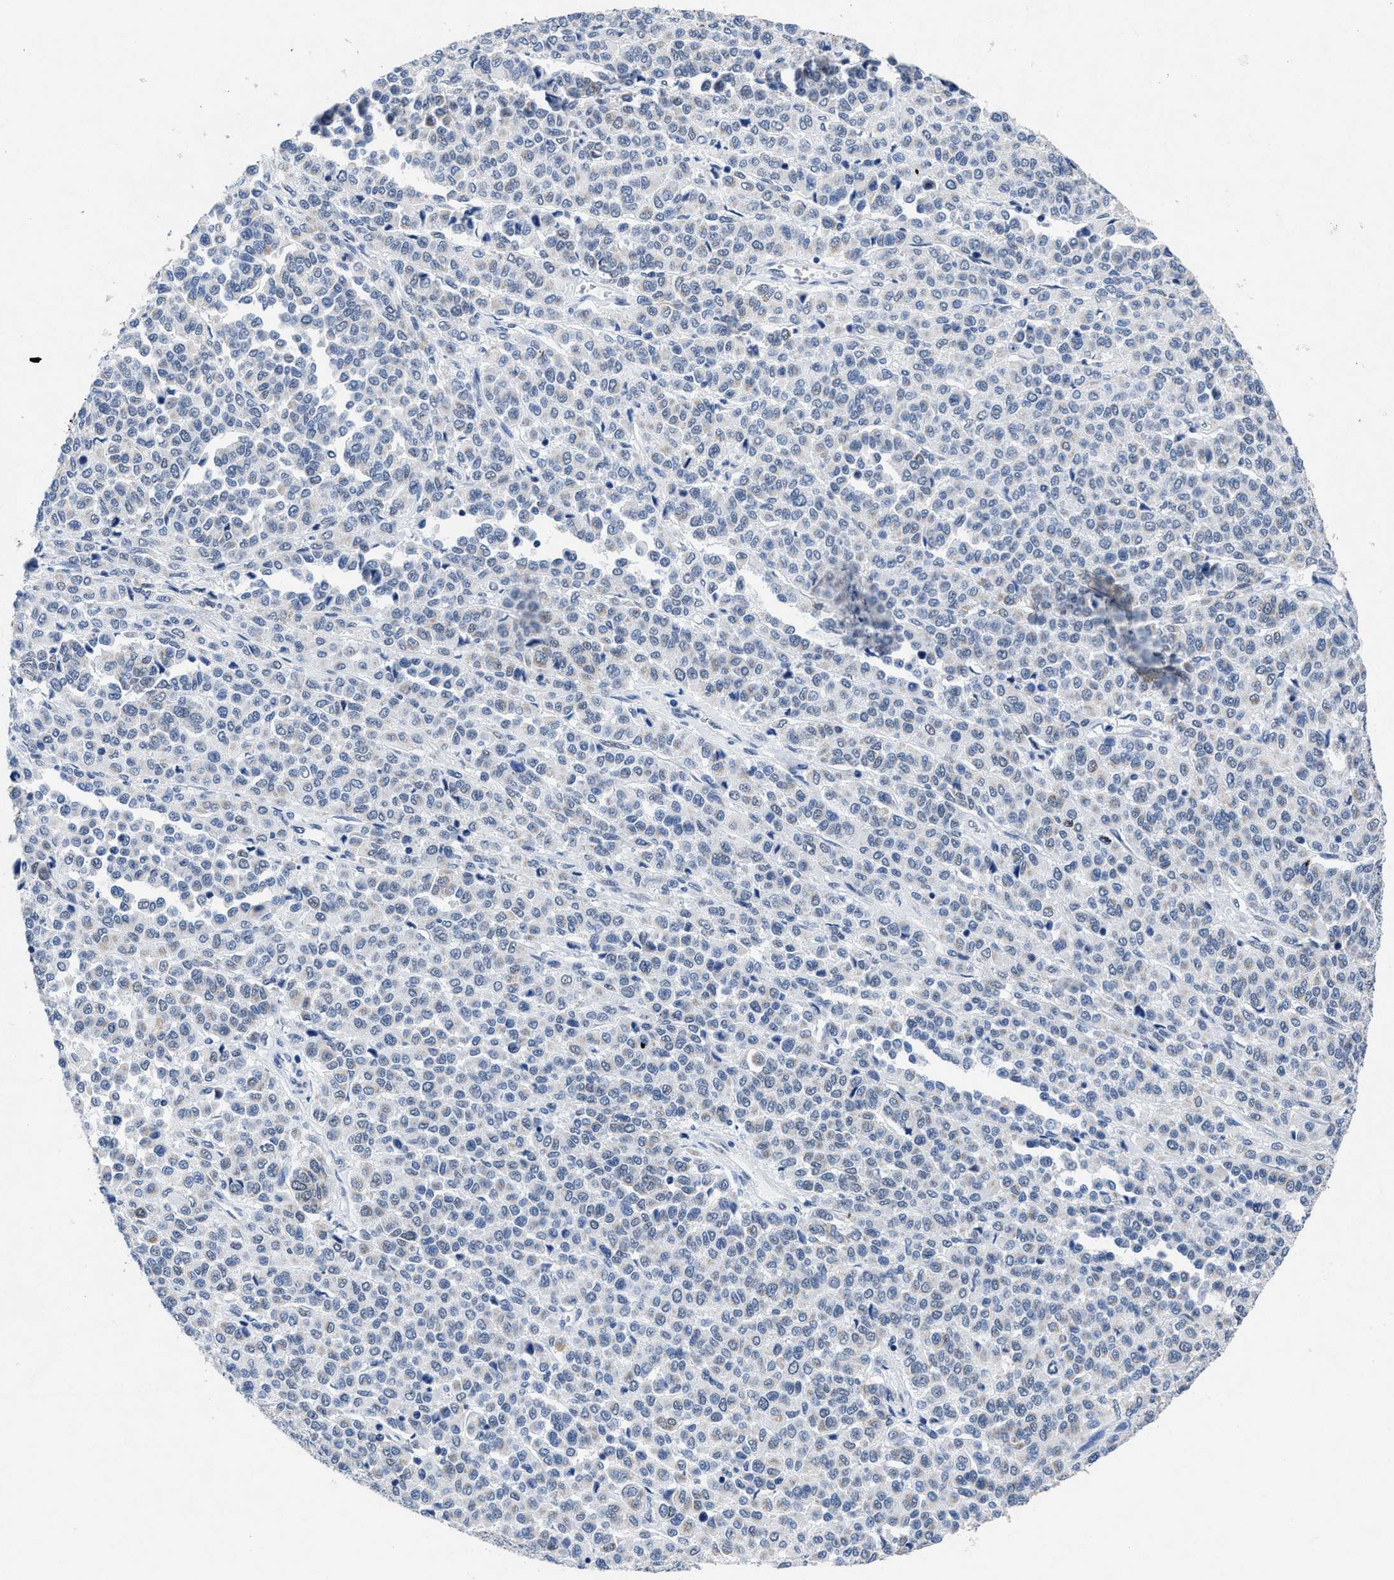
{"staining": {"intensity": "negative", "quantity": "none", "location": "none"}, "tissue": "melanoma", "cell_type": "Tumor cells", "image_type": "cancer", "snomed": [{"axis": "morphology", "description": "Malignant melanoma, Metastatic site"}, {"axis": "topography", "description": "Pancreas"}], "caption": "Tumor cells are negative for protein expression in human malignant melanoma (metastatic site).", "gene": "ID3", "patient": {"sex": "female", "age": 30}}